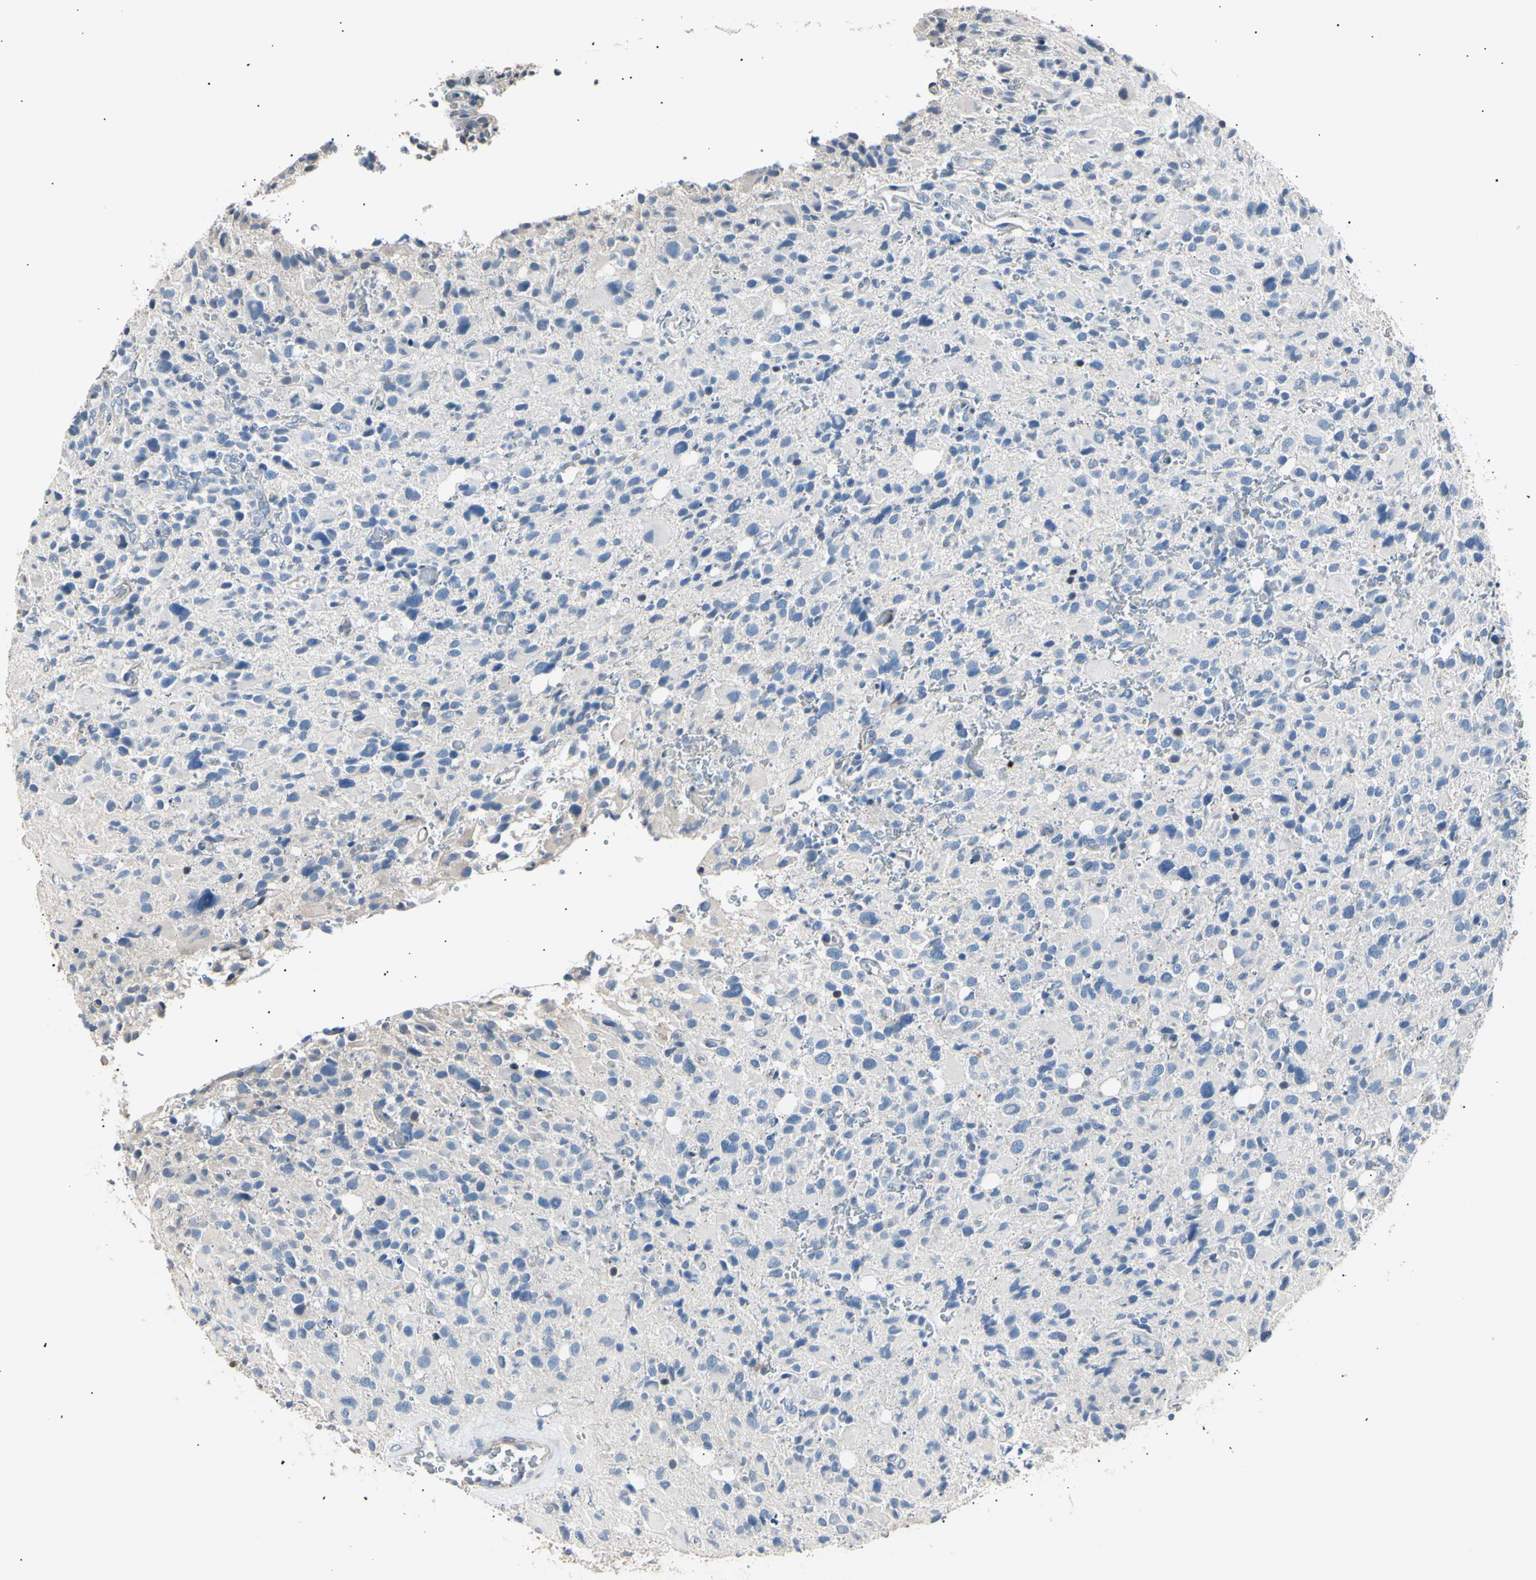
{"staining": {"intensity": "negative", "quantity": "none", "location": "none"}, "tissue": "glioma", "cell_type": "Tumor cells", "image_type": "cancer", "snomed": [{"axis": "morphology", "description": "Glioma, malignant, High grade"}, {"axis": "topography", "description": "Brain"}], "caption": "Tumor cells are negative for protein expression in human high-grade glioma (malignant).", "gene": "LDLR", "patient": {"sex": "male", "age": 48}}